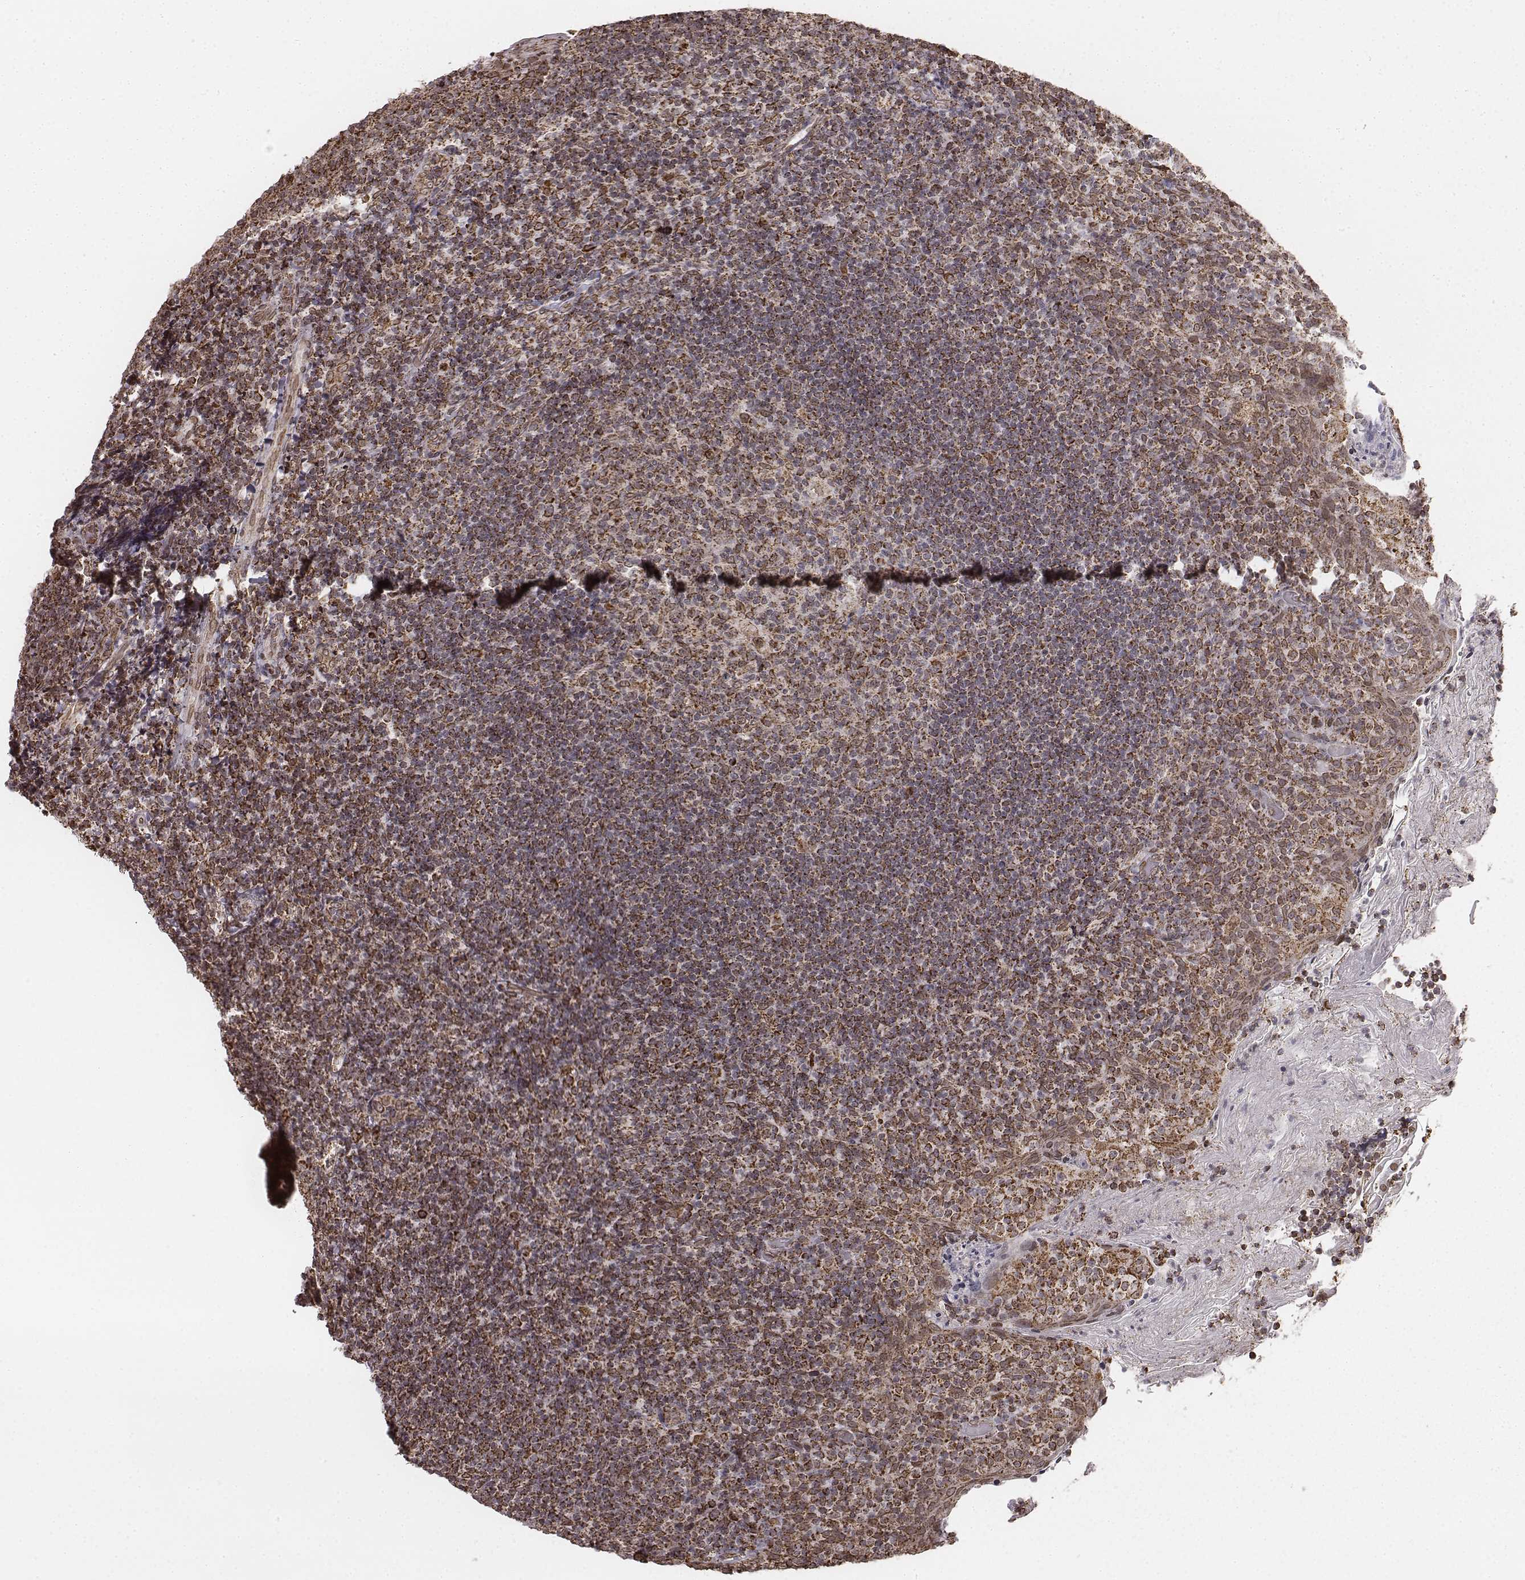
{"staining": {"intensity": "moderate", "quantity": ">75%", "location": "cytoplasmic/membranous"}, "tissue": "tonsil", "cell_type": "Germinal center cells", "image_type": "normal", "snomed": [{"axis": "morphology", "description": "Normal tissue, NOS"}, {"axis": "topography", "description": "Tonsil"}], "caption": "Moderate cytoplasmic/membranous protein staining is seen in approximately >75% of germinal center cells in tonsil. The staining was performed using DAB (3,3'-diaminobenzidine) to visualize the protein expression in brown, while the nuclei were stained in blue with hematoxylin (Magnification: 20x).", "gene": "ACOT2", "patient": {"sex": "female", "age": 10}}